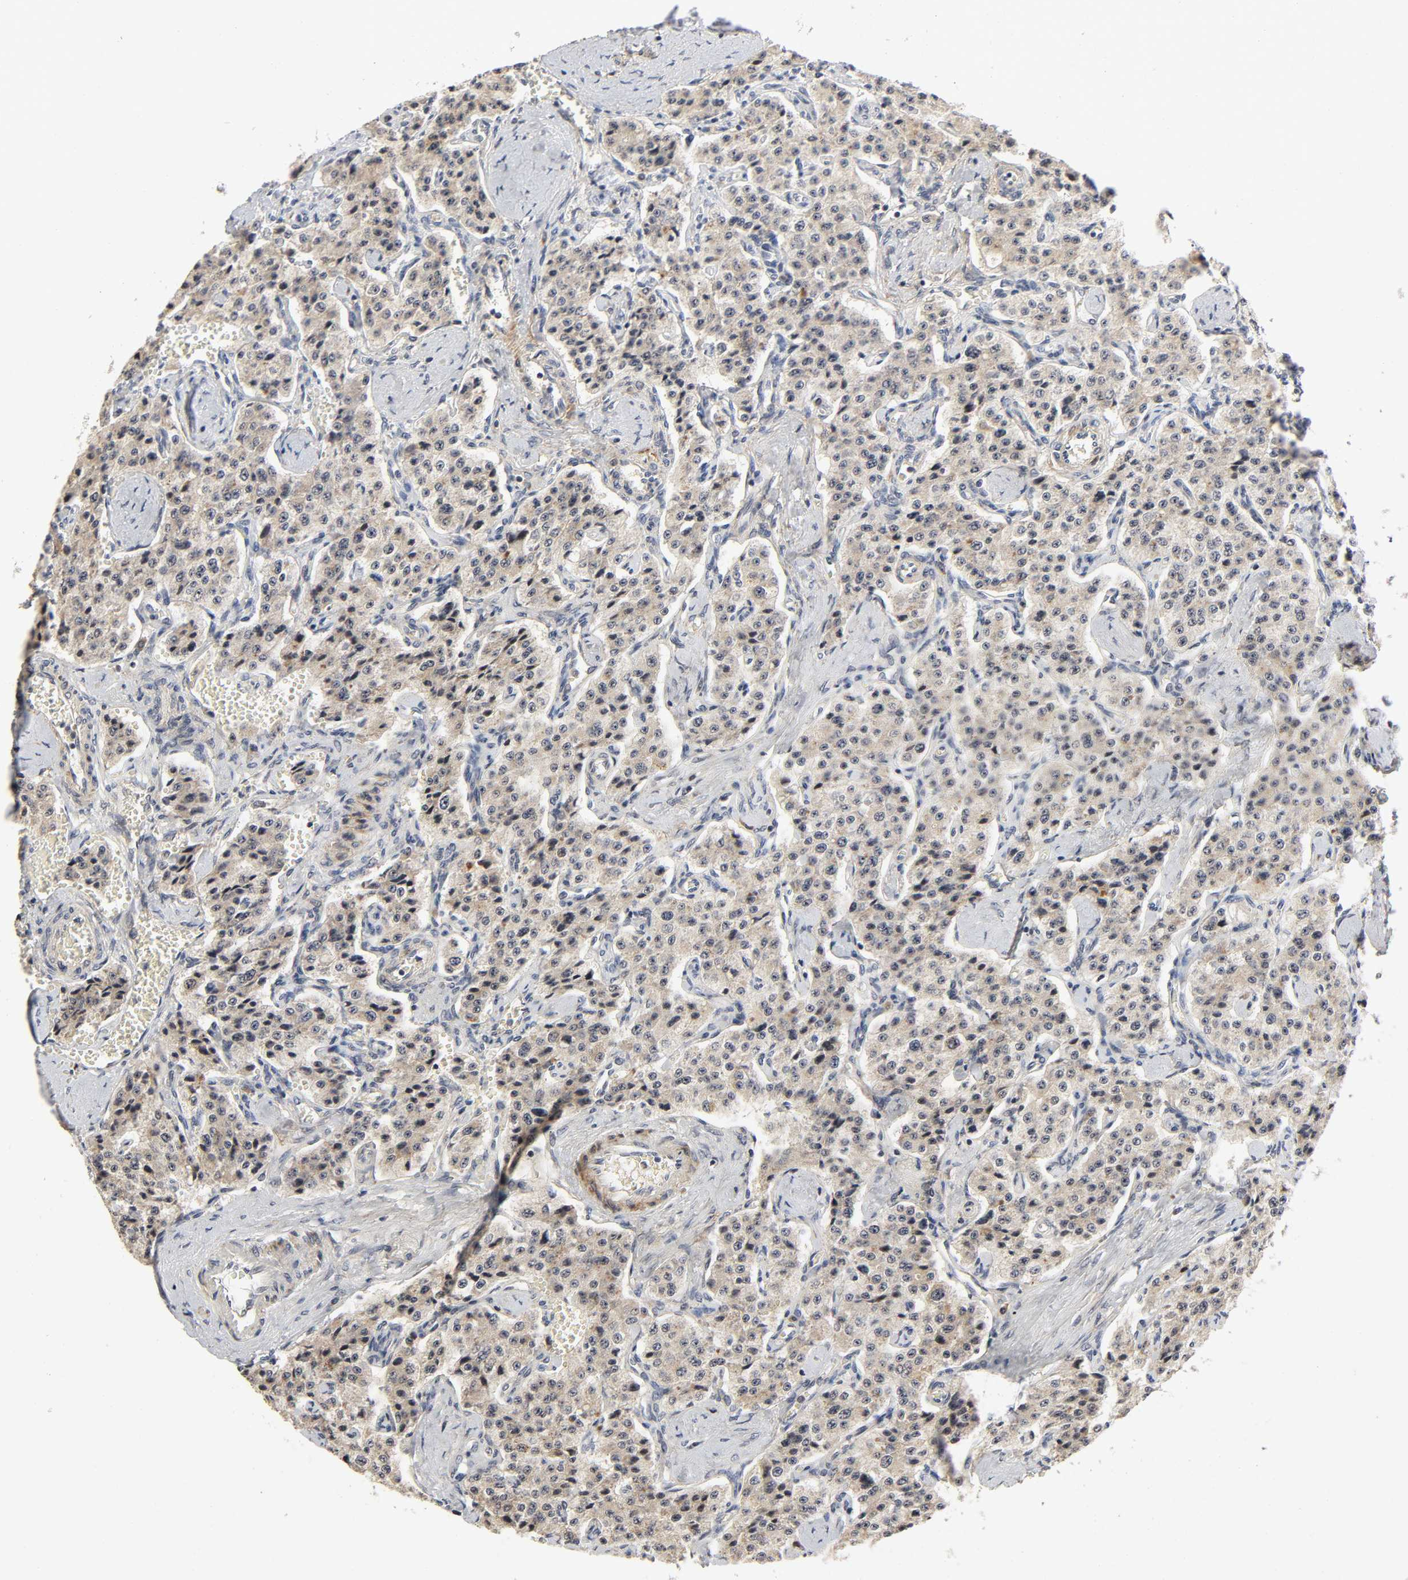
{"staining": {"intensity": "weak", "quantity": "25%-75%", "location": "nuclear"}, "tissue": "carcinoid", "cell_type": "Tumor cells", "image_type": "cancer", "snomed": [{"axis": "morphology", "description": "Carcinoid, malignant, NOS"}, {"axis": "topography", "description": "Small intestine"}], "caption": "A micrograph of human carcinoid stained for a protein reveals weak nuclear brown staining in tumor cells.", "gene": "ZKSCAN8", "patient": {"sex": "male", "age": 52}}